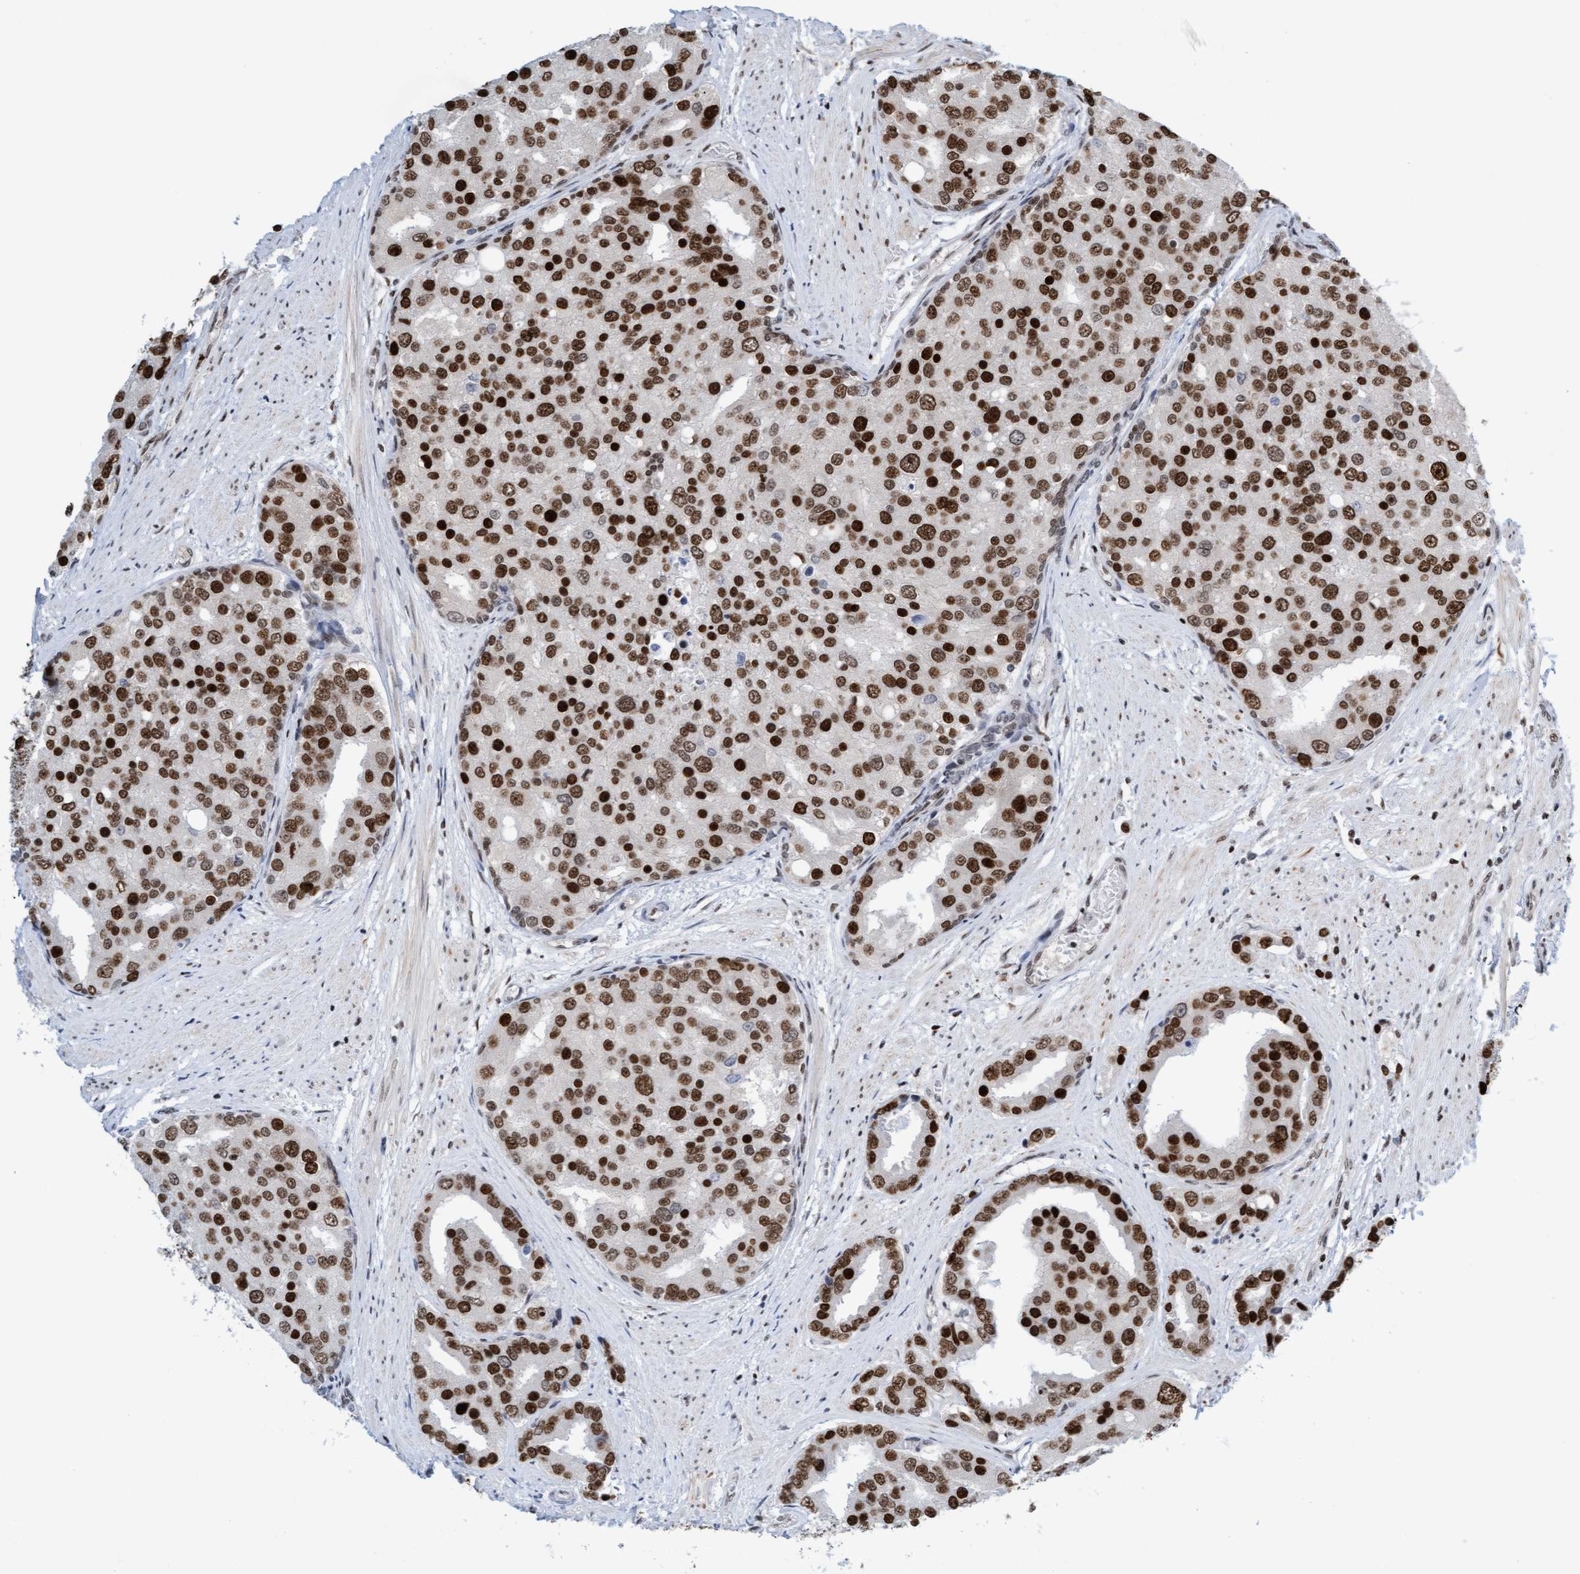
{"staining": {"intensity": "strong", "quantity": ">75%", "location": "nuclear"}, "tissue": "prostate cancer", "cell_type": "Tumor cells", "image_type": "cancer", "snomed": [{"axis": "morphology", "description": "Adenocarcinoma, High grade"}, {"axis": "topography", "description": "Prostate"}], "caption": "High-grade adenocarcinoma (prostate) stained with immunohistochemistry (IHC) exhibits strong nuclear expression in approximately >75% of tumor cells.", "gene": "GLRX2", "patient": {"sex": "male", "age": 50}}